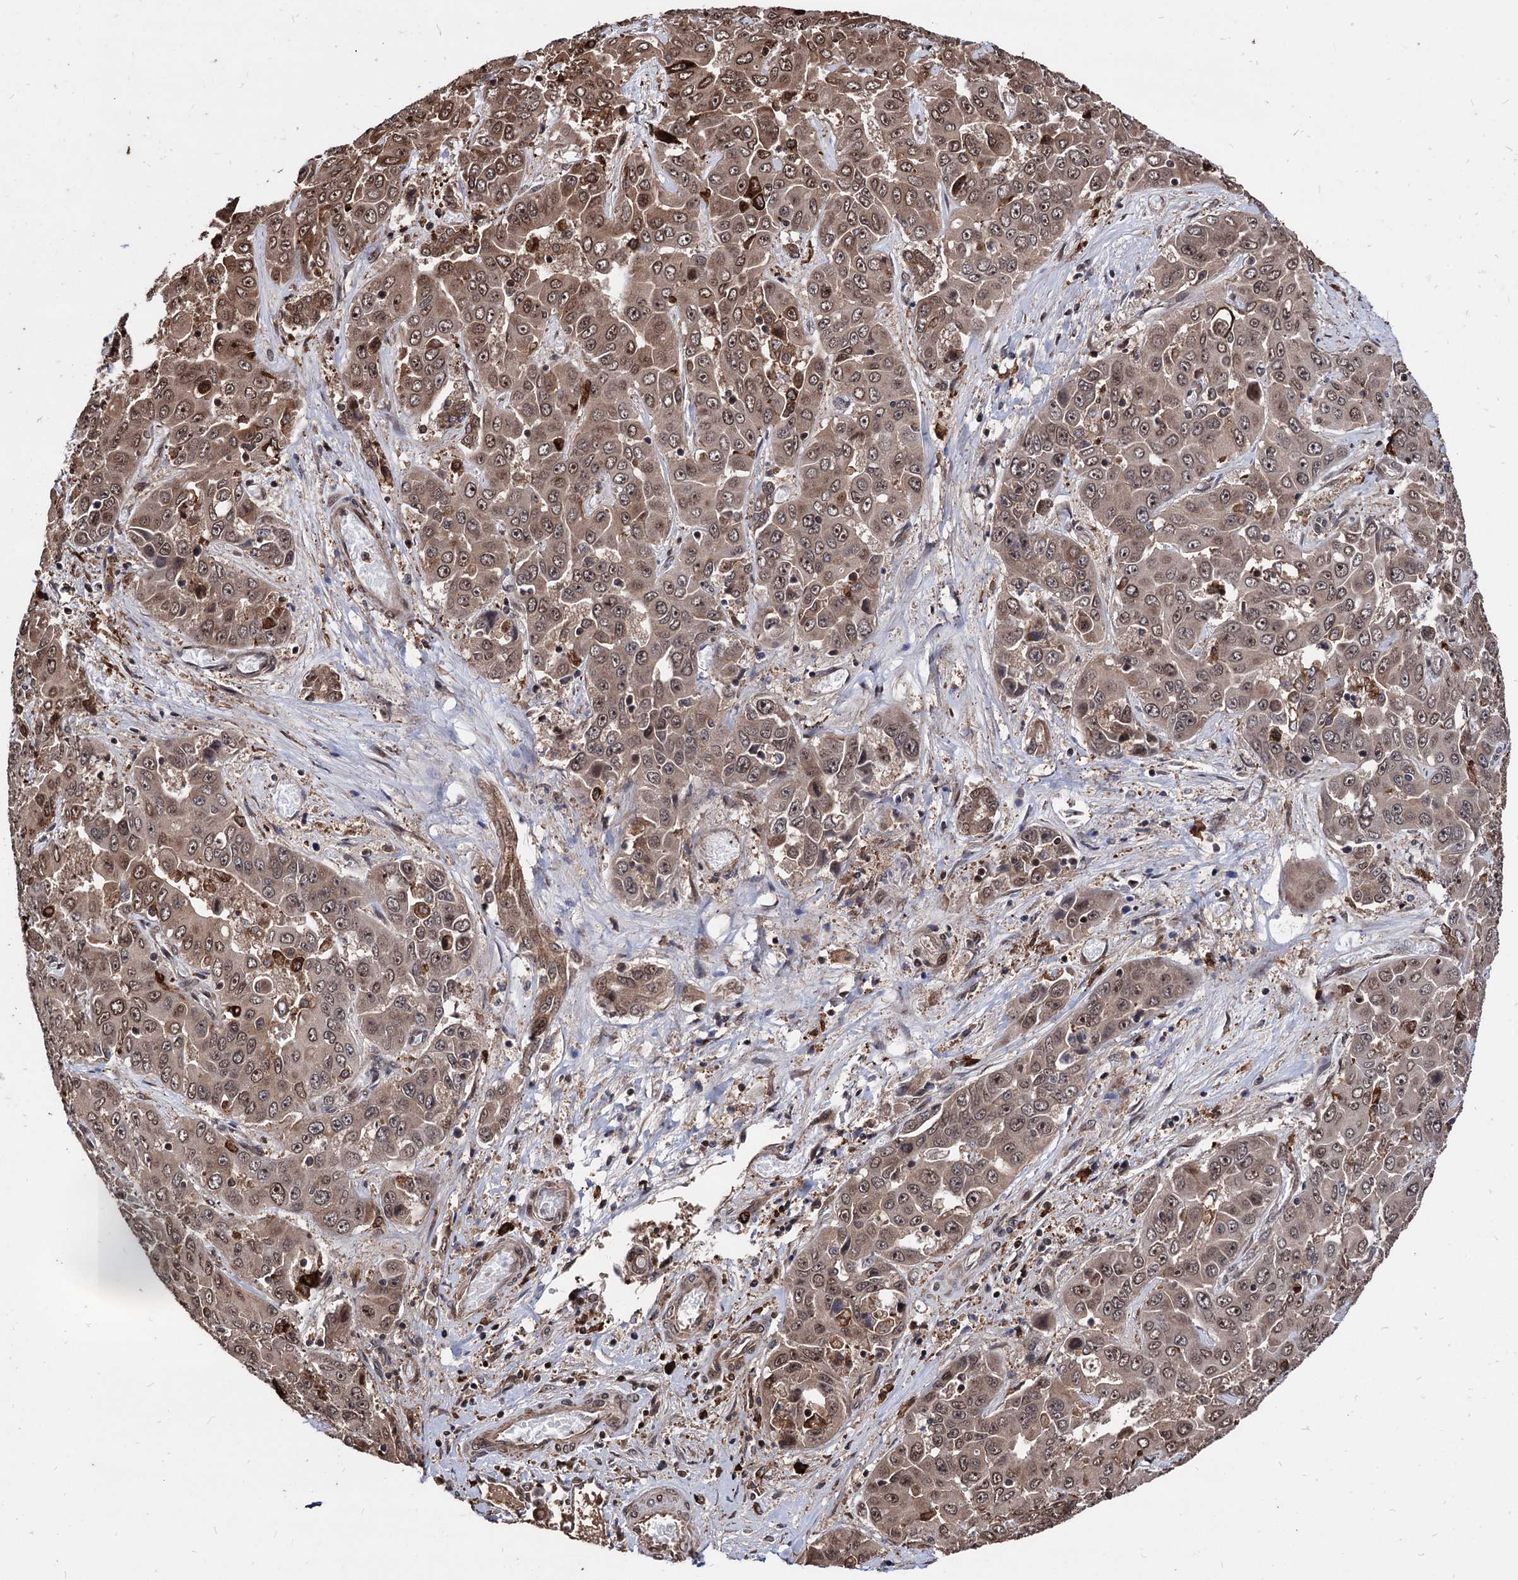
{"staining": {"intensity": "moderate", "quantity": ">75%", "location": "cytoplasmic/membranous,nuclear"}, "tissue": "liver cancer", "cell_type": "Tumor cells", "image_type": "cancer", "snomed": [{"axis": "morphology", "description": "Cholangiocarcinoma"}, {"axis": "topography", "description": "Liver"}], "caption": "Immunohistochemistry (IHC) of human liver cholangiocarcinoma demonstrates medium levels of moderate cytoplasmic/membranous and nuclear expression in approximately >75% of tumor cells.", "gene": "ANKRD12", "patient": {"sex": "female", "age": 52}}